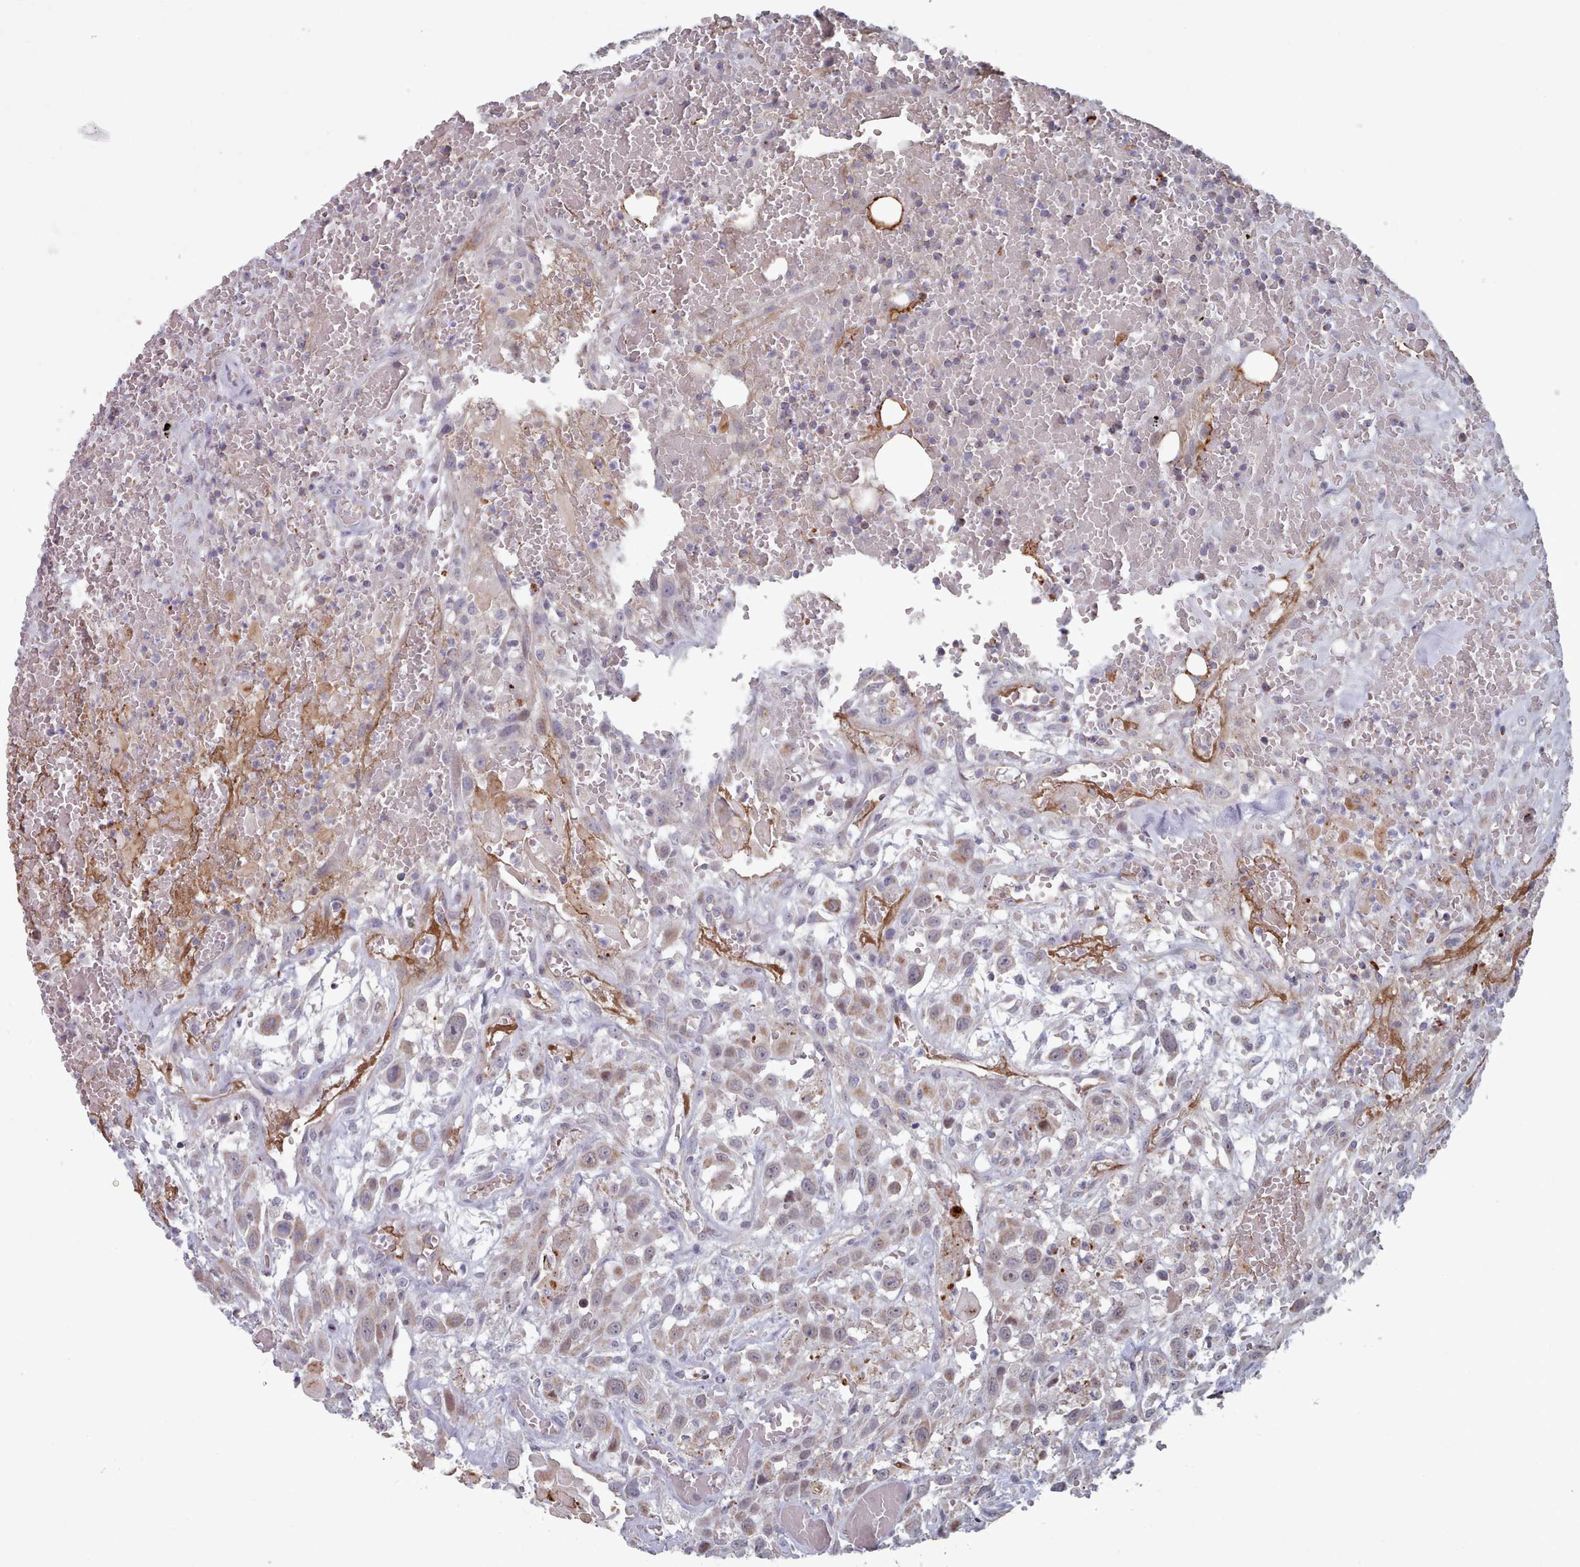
{"staining": {"intensity": "weak", "quantity": "25%-75%", "location": "cytoplasmic/membranous"}, "tissue": "head and neck cancer", "cell_type": "Tumor cells", "image_type": "cancer", "snomed": [{"axis": "morphology", "description": "Squamous cell carcinoma, NOS"}, {"axis": "topography", "description": "Head-Neck"}], "caption": "Human squamous cell carcinoma (head and neck) stained for a protein (brown) reveals weak cytoplasmic/membranous positive positivity in about 25%-75% of tumor cells.", "gene": "TRARG1", "patient": {"sex": "male", "age": 81}}